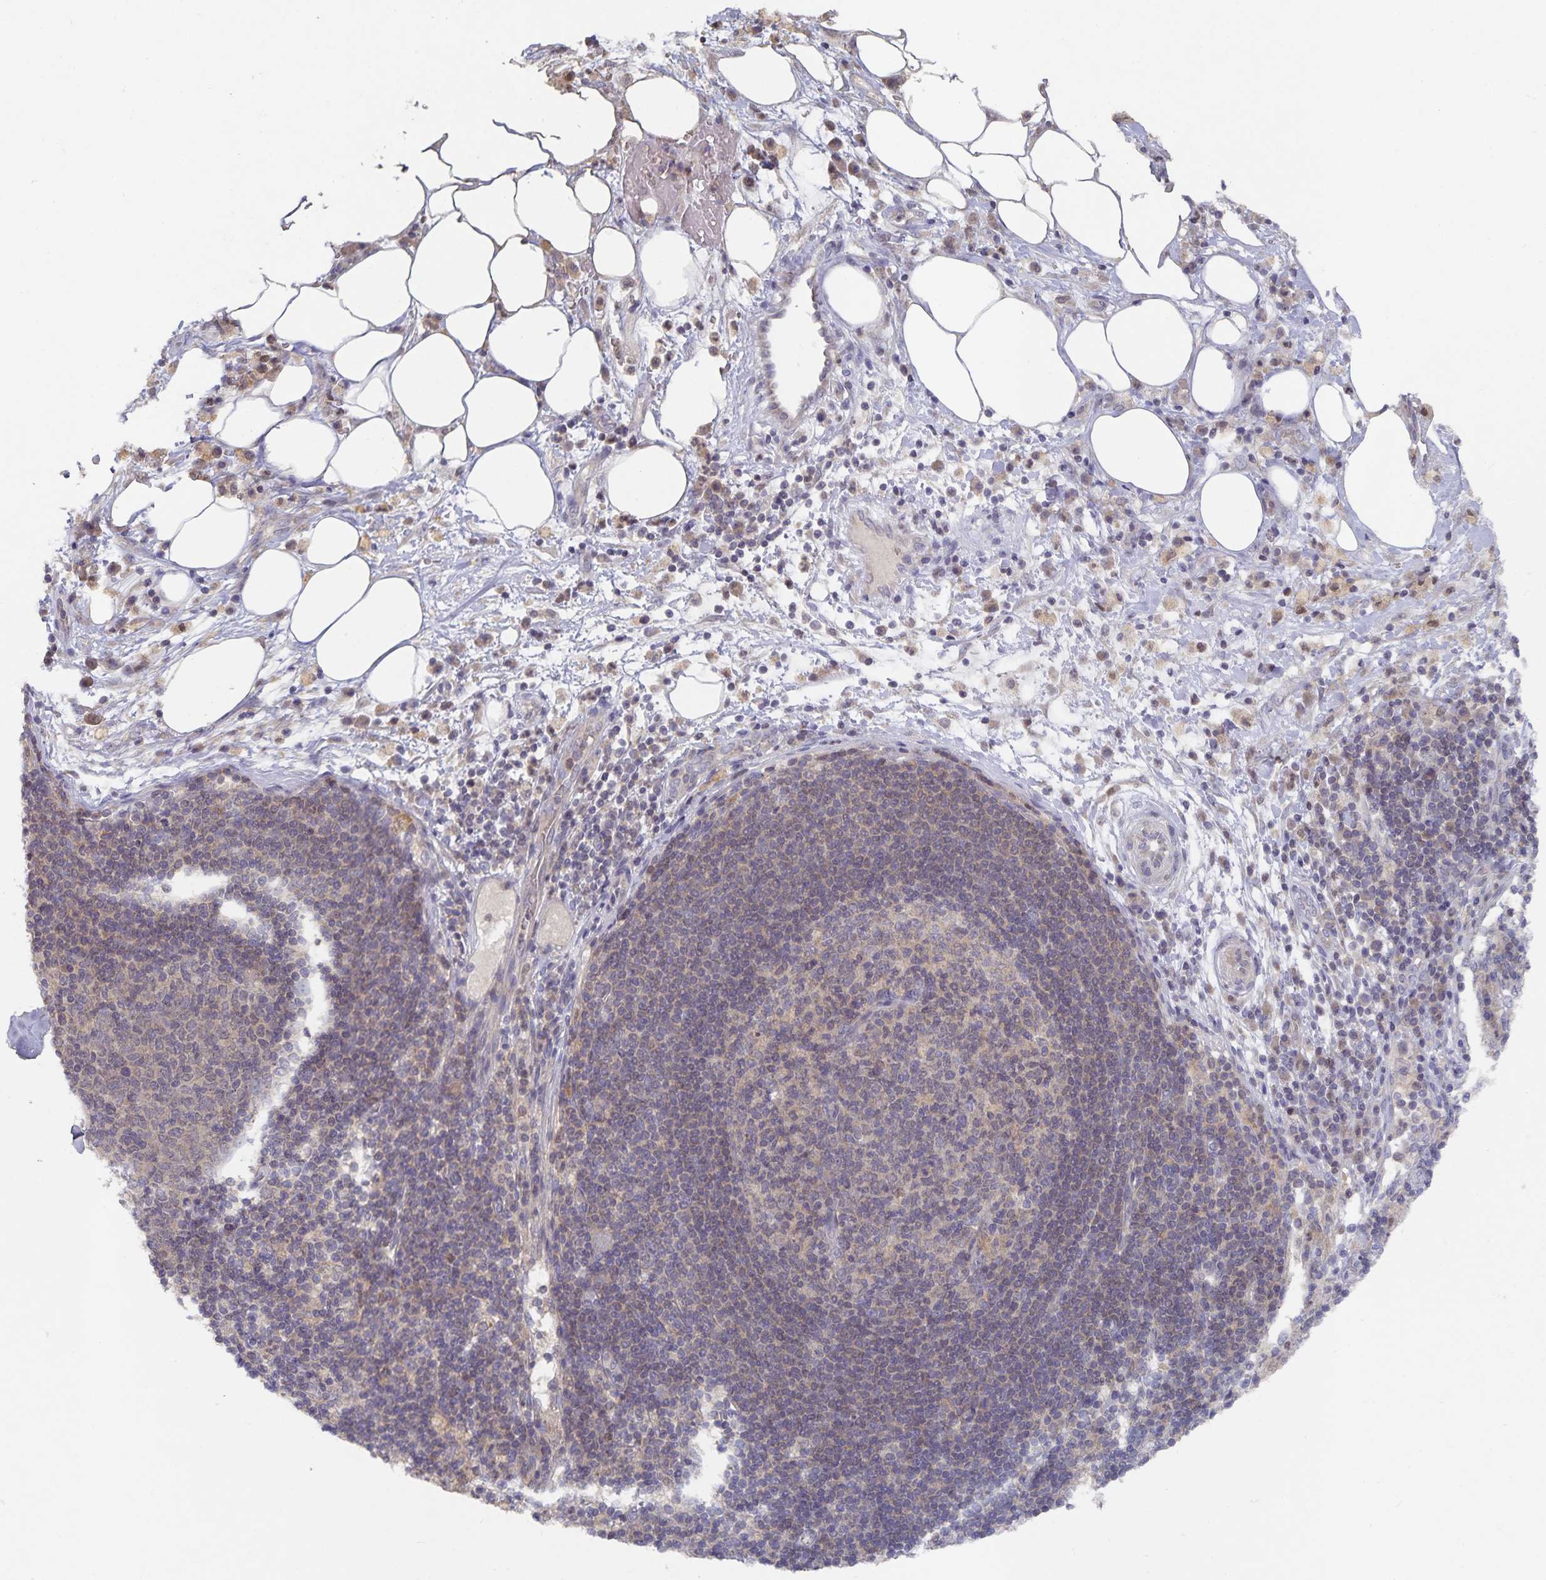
{"staining": {"intensity": "weak", "quantity": "25%-75%", "location": "cytoplasmic/membranous"}, "tissue": "pancreatic cancer", "cell_type": "Tumor cells", "image_type": "cancer", "snomed": [{"axis": "morphology", "description": "Adenocarcinoma, NOS"}, {"axis": "topography", "description": "Pancreas"}], "caption": "Adenocarcinoma (pancreatic) stained with DAB (3,3'-diaminobenzidine) immunohistochemistry displays low levels of weak cytoplasmic/membranous staining in about 25%-75% of tumor cells. (DAB (3,3'-diaminobenzidine) IHC with brightfield microscopy, high magnification).", "gene": "HEPN1", "patient": {"sex": "male", "age": 71}}